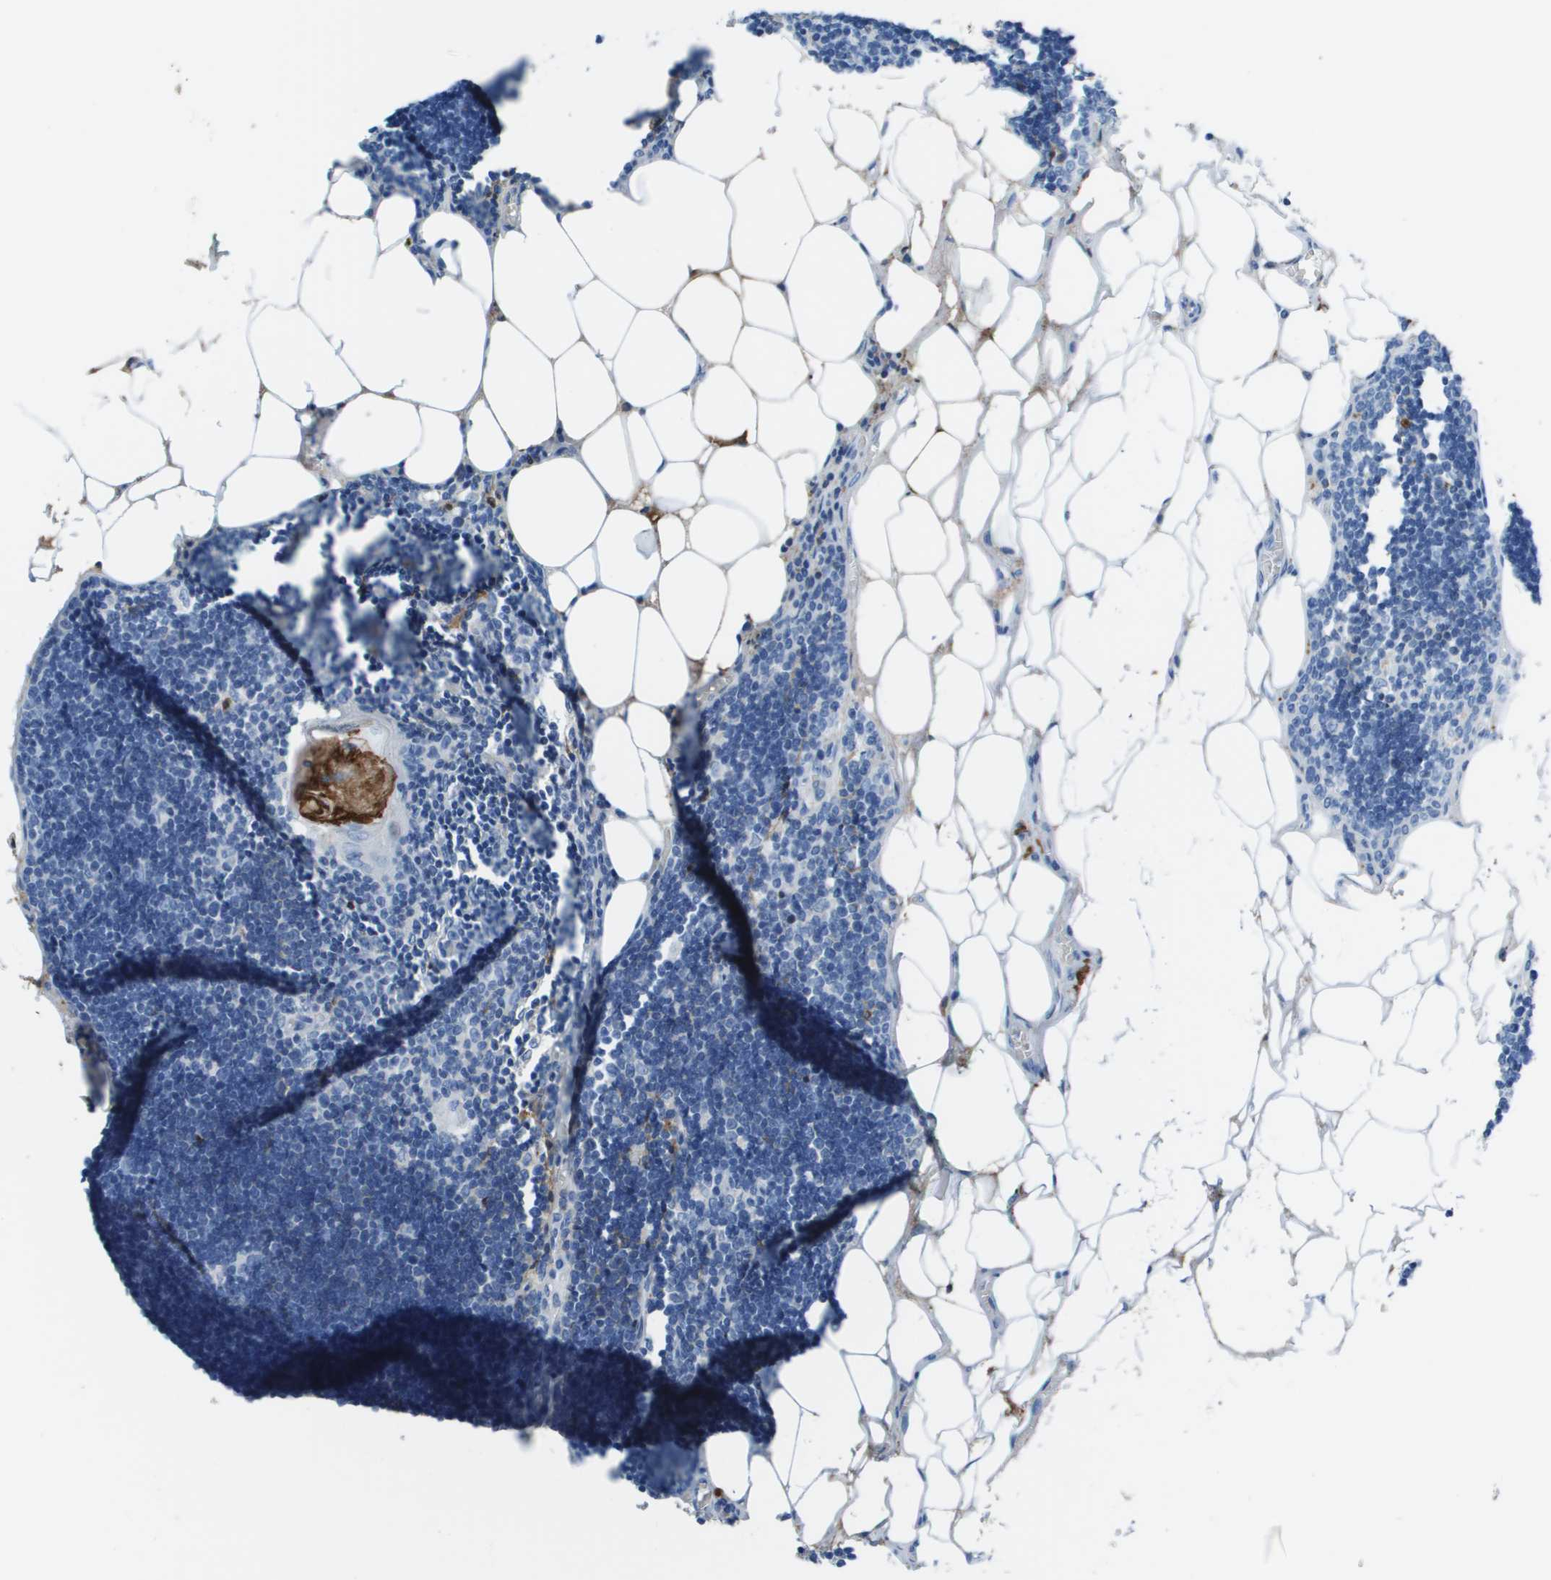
{"staining": {"intensity": "negative", "quantity": "none", "location": "none"}, "tissue": "lymph node", "cell_type": "Germinal center cells", "image_type": "normal", "snomed": [{"axis": "morphology", "description": "Normal tissue, NOS"}, {"axis": "topography", "description": "Lymph node"}], "caption": "Germinal center cells are negative for protein expression in normal human lymph node. The staining is performed using DAB (3,3'-diaminobenzidine) brown chromogen with nuclei counter-stained in using hematoxylin.", "gene": "VTN", "patient": {"sex": "male", "age": 33}}